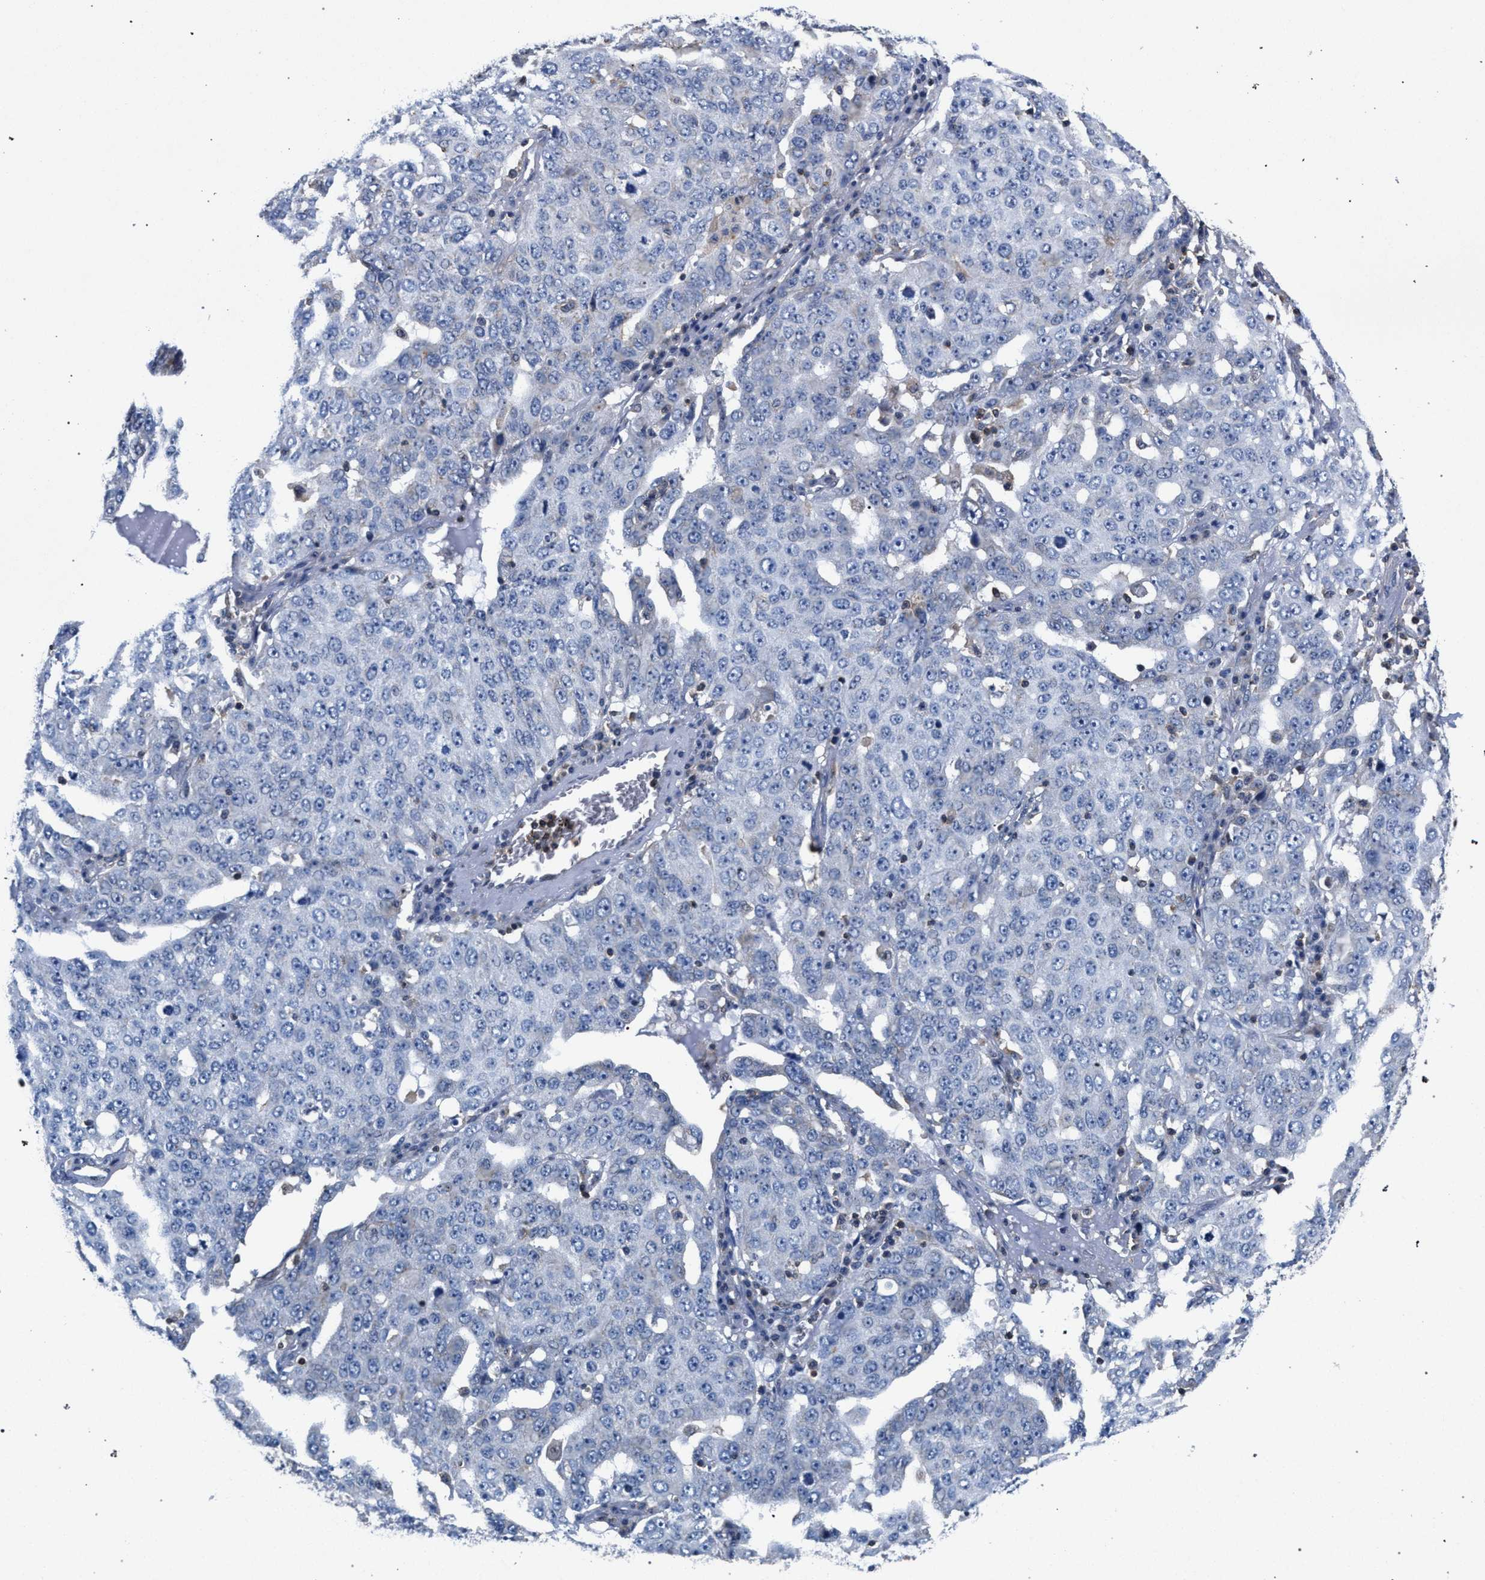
{"staining": {"intensity": "negative", "quantity": "none", "location": "none"}, "tissue": "ovarian cancer", "cell_type": "Tumor cells", "image_type": "cancer", "snomed": [{"axis": "morphology", "description": "Carcinoma, endometroid"}, {"axis": "topography", "description": "Ovary"}], "caption": "An image of ovarian cancer stained for a protein exhibits no brown staining in tumor cells.", "gene": "LASP1", "patient": {"sex": "female", "age": 62}}